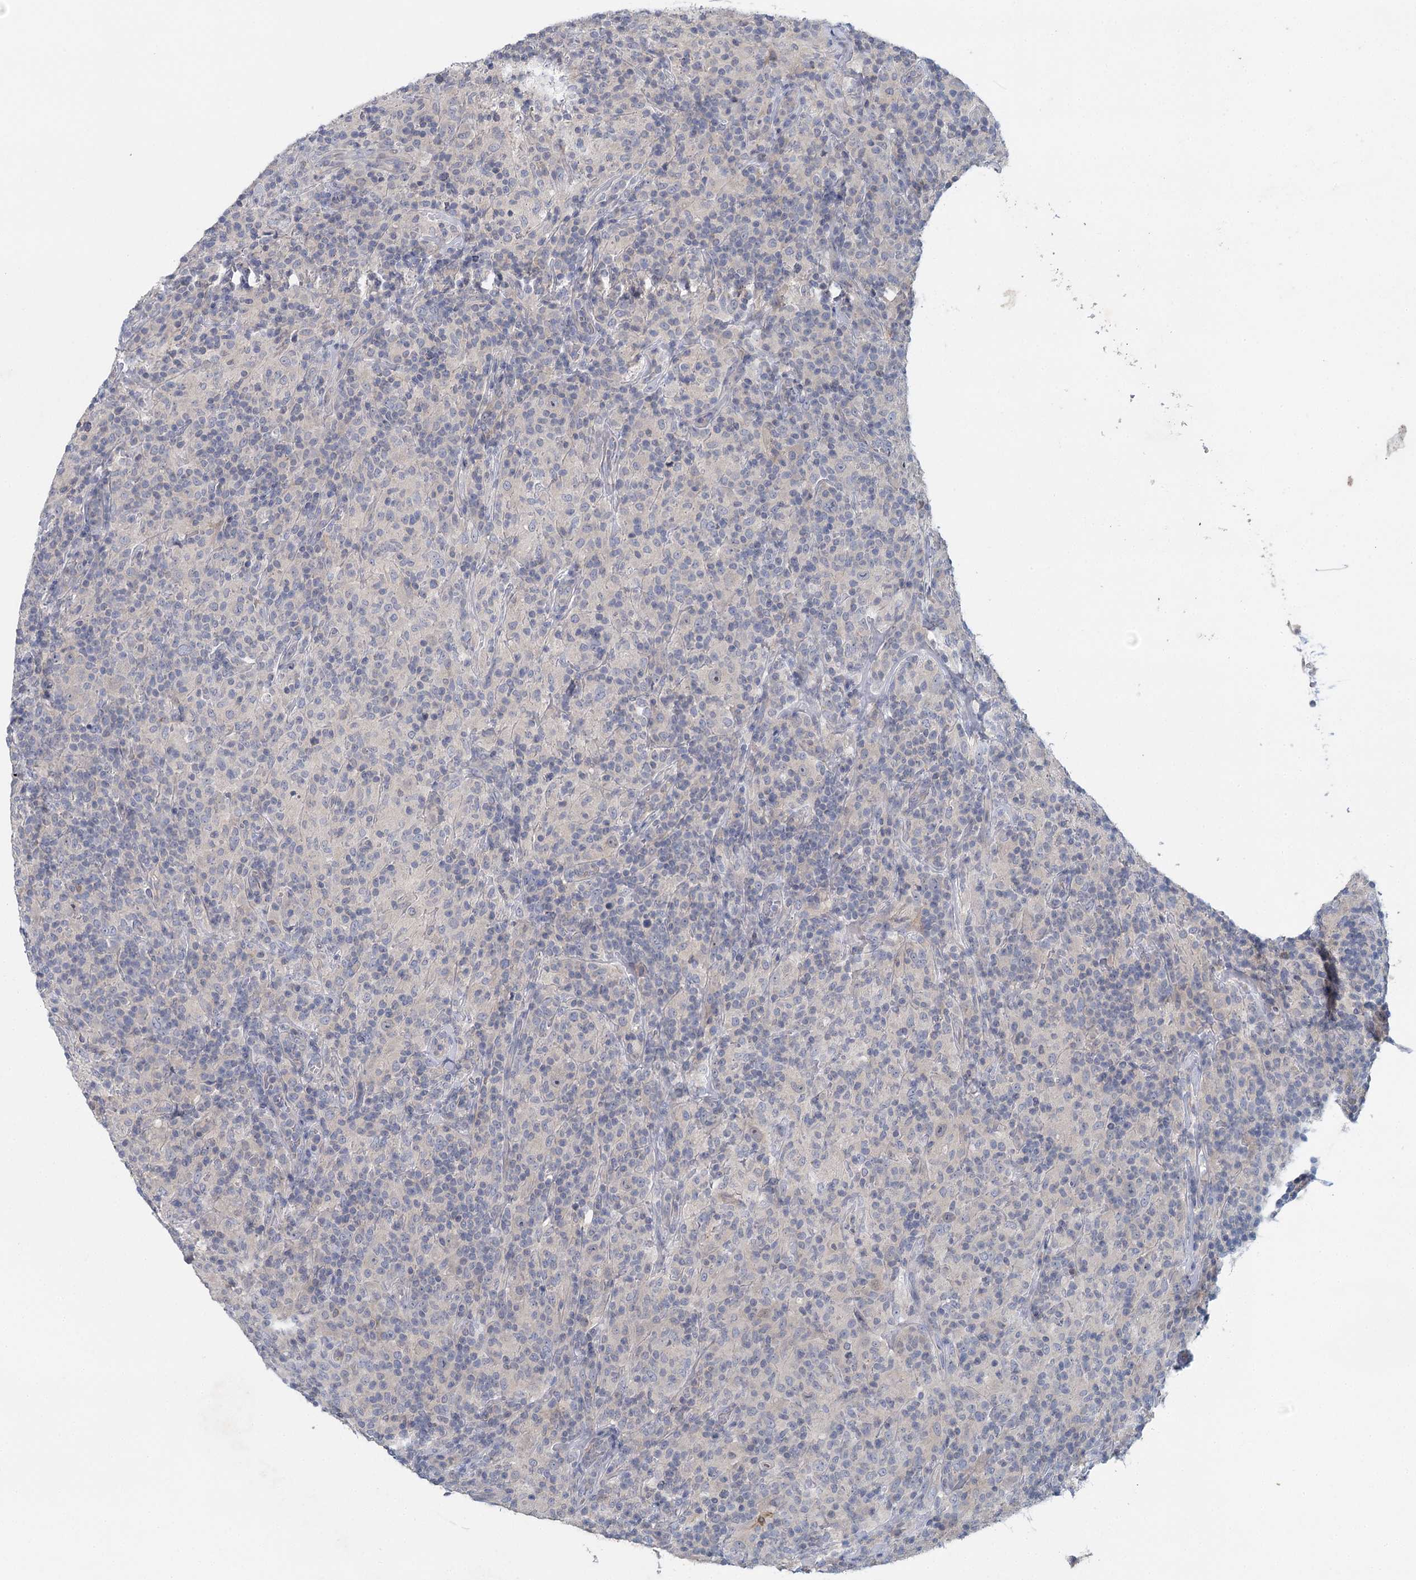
{"staining": {"intensity": "negative", "quantity": "none", "location": "none"}, "tissue": "lymphoma", "cell_type": "Tumor cells", "image_type": "cancer", "snomed": [{"axis": "morphology", "description": "Hodgkin's disease, NOS"}, {"axis": "topography", "description": "Lymph node"}], "caption": "The image displays no staining of tumor cells in lymphoma.", "gene": "MYO7B", "patient": {"sex": "male", "age": 70}}